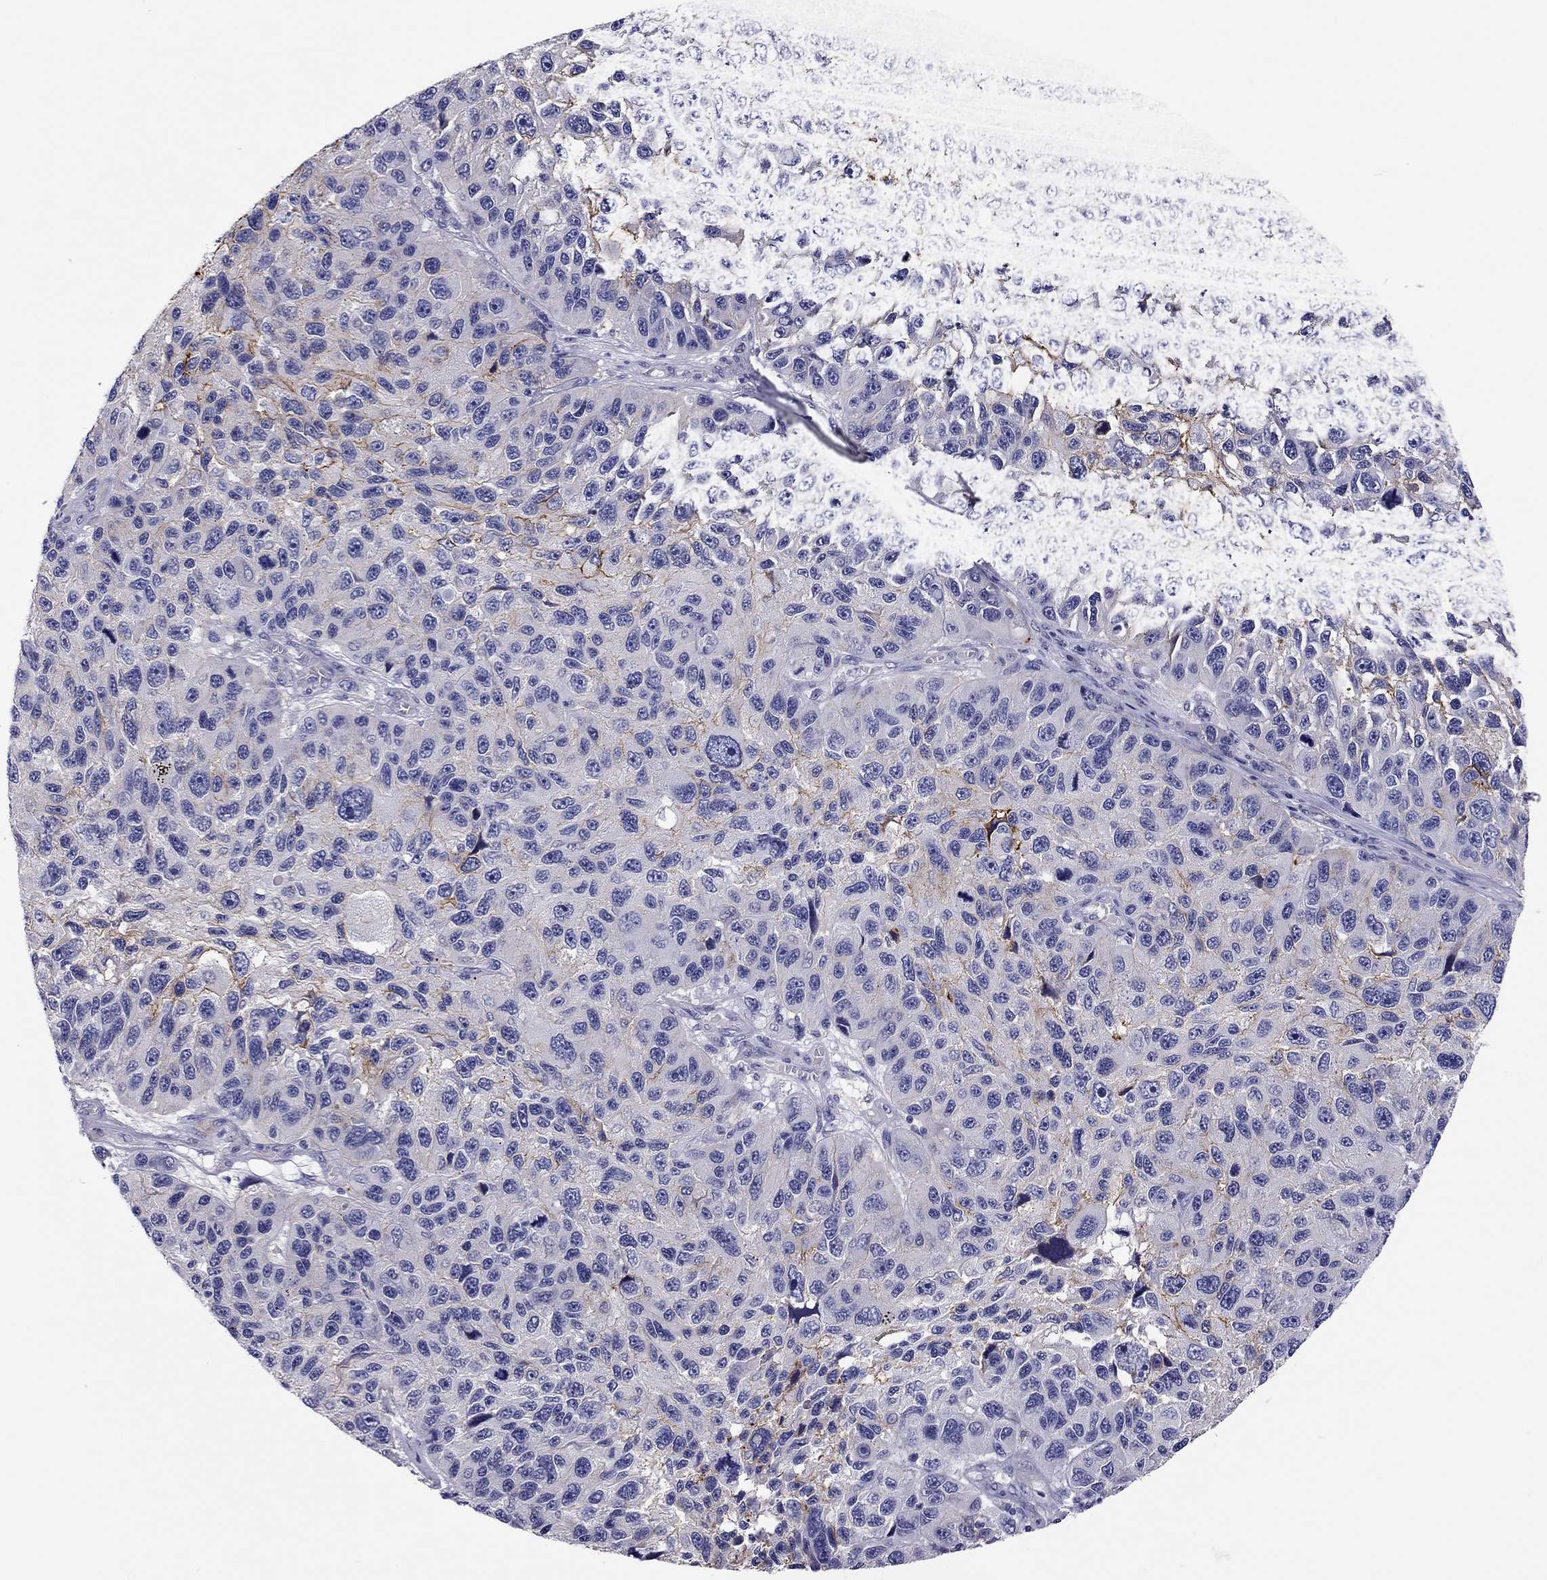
{"staining": {"intensity": "negative", "quantity": "none", "location": "none"}, "tissue": "melanoma", "cell_type": "Tumor cells", "image_type": "cancer", "snomed": [{"axis": "morphology", "description": "Malignant melanoma, NOS"}, {"axis": "topography", "description": "Skin"}], "caption": "Immunohistochemical staining of malignant melanoma displays no significant expression in tumor cells. The staining is performed using DAB brown chromogen with nuclei counter-stained in using hematoxylin.", "gene": "SCARB1", "patient": {"sex": "male", "age": 53}}